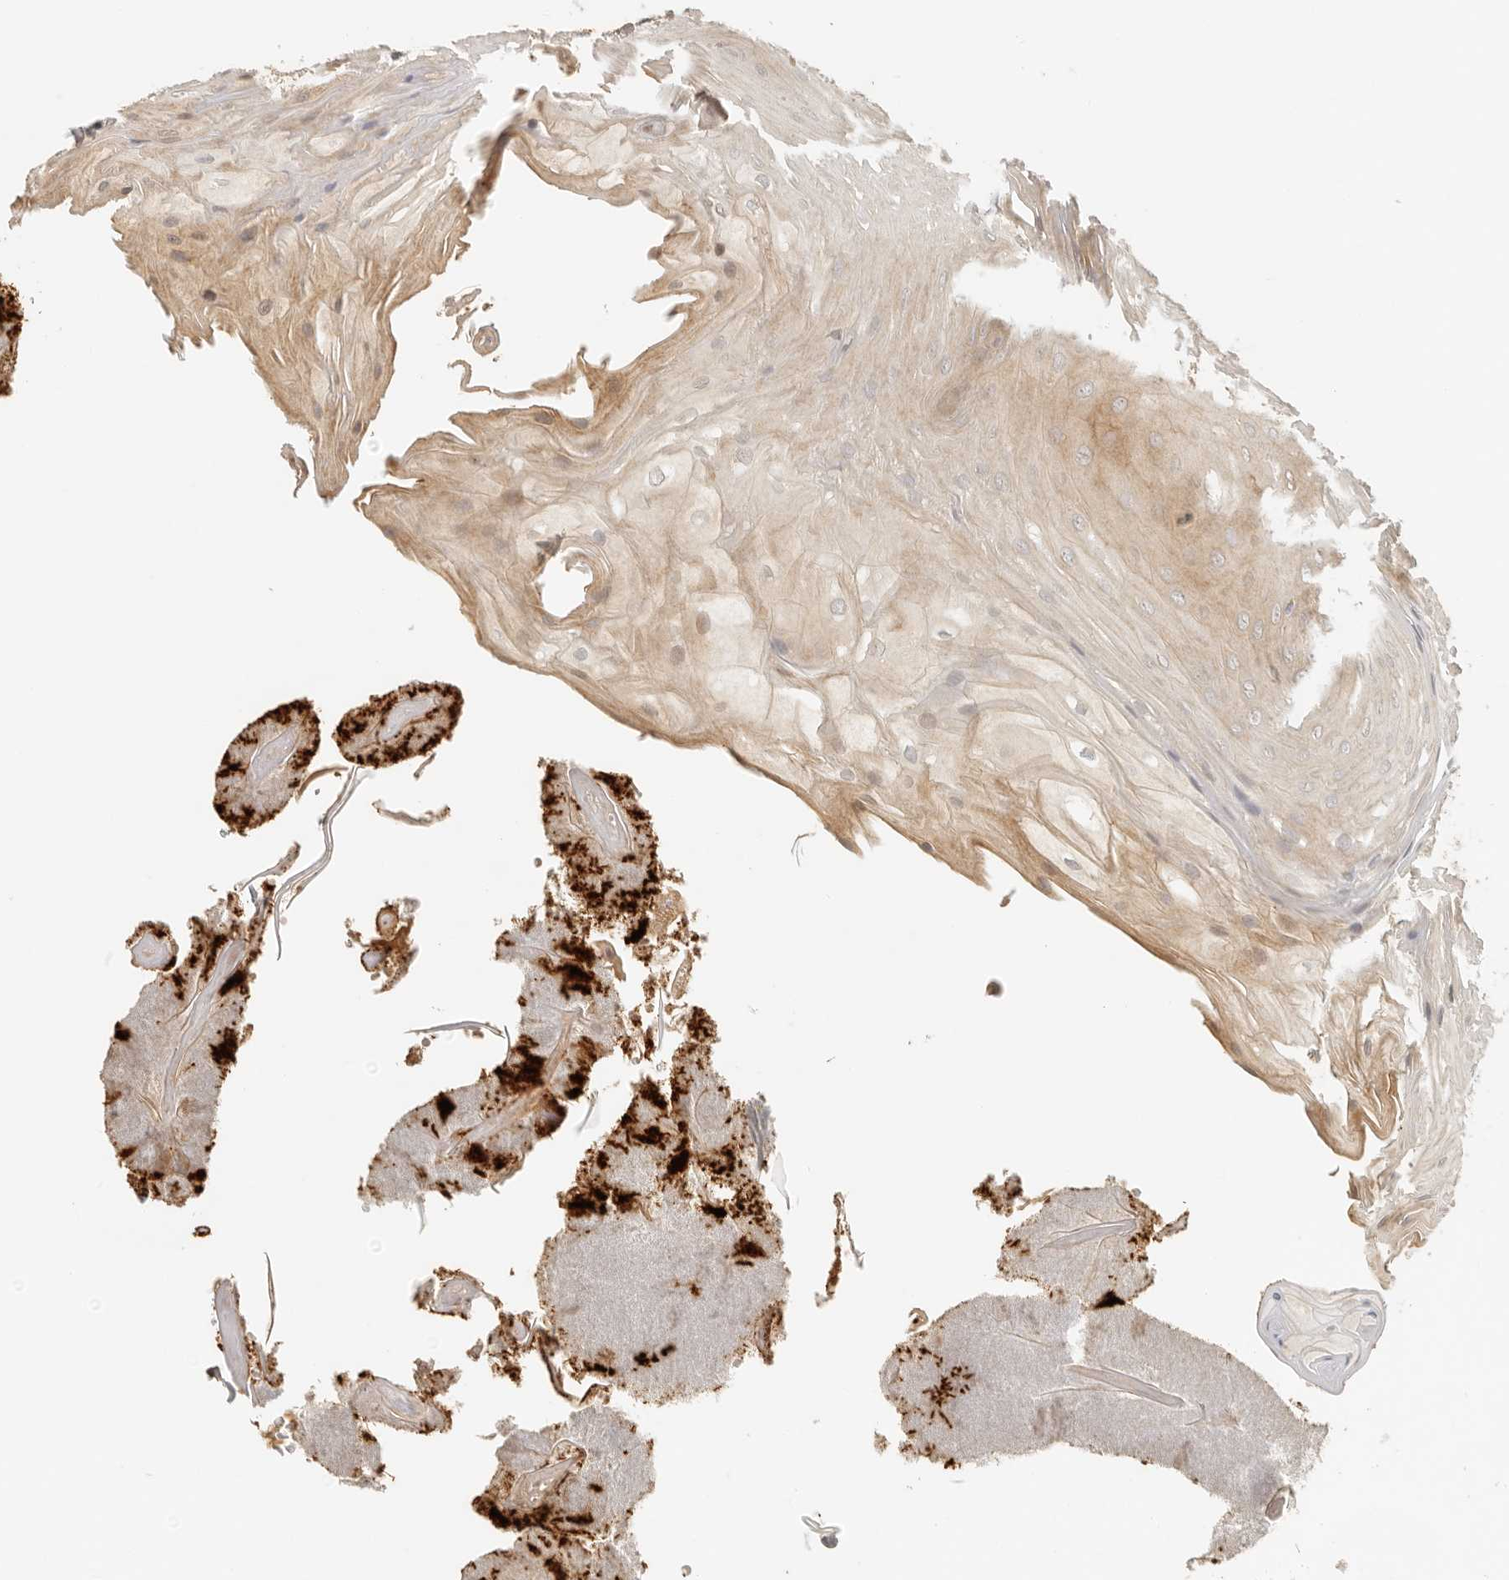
{"staining": {"intensity": "weak", "quantity": "25%-75%", "location": "cytoplasmic/membranous"}, "tissue": "oral mucosa", "cell_type": "Squamous epithelial cells", "image_type": "normal", "snomed": [{"axis": "morphology", "description": "Normal tissue, NOS"}, {"axis": "morphology", "description": "Squamous cell carcinoma, NOS"}, {"axis": "topography", "description": "Skeletal muscle"}, {"axis": "topography", "description": "Oral tissue"}, {"axis": "topography", "description": "Salivary gland"}, {"axis": "topography", "description": "Head-Neck"}], "caption": "An image of oral mucosa stained for a protein reveals weak cytoplasmic/membranous brown staining in squamous epithelial cells. The staining was performed using DAB (3,3'-diaminobenzidine) to visualize the protein expression in brown, while the nuclei were stained in blue with hematoxylin (Magnification: 20x).", "gene": "ANKRD61", "patient": {"sex": "male", "age": 54}}